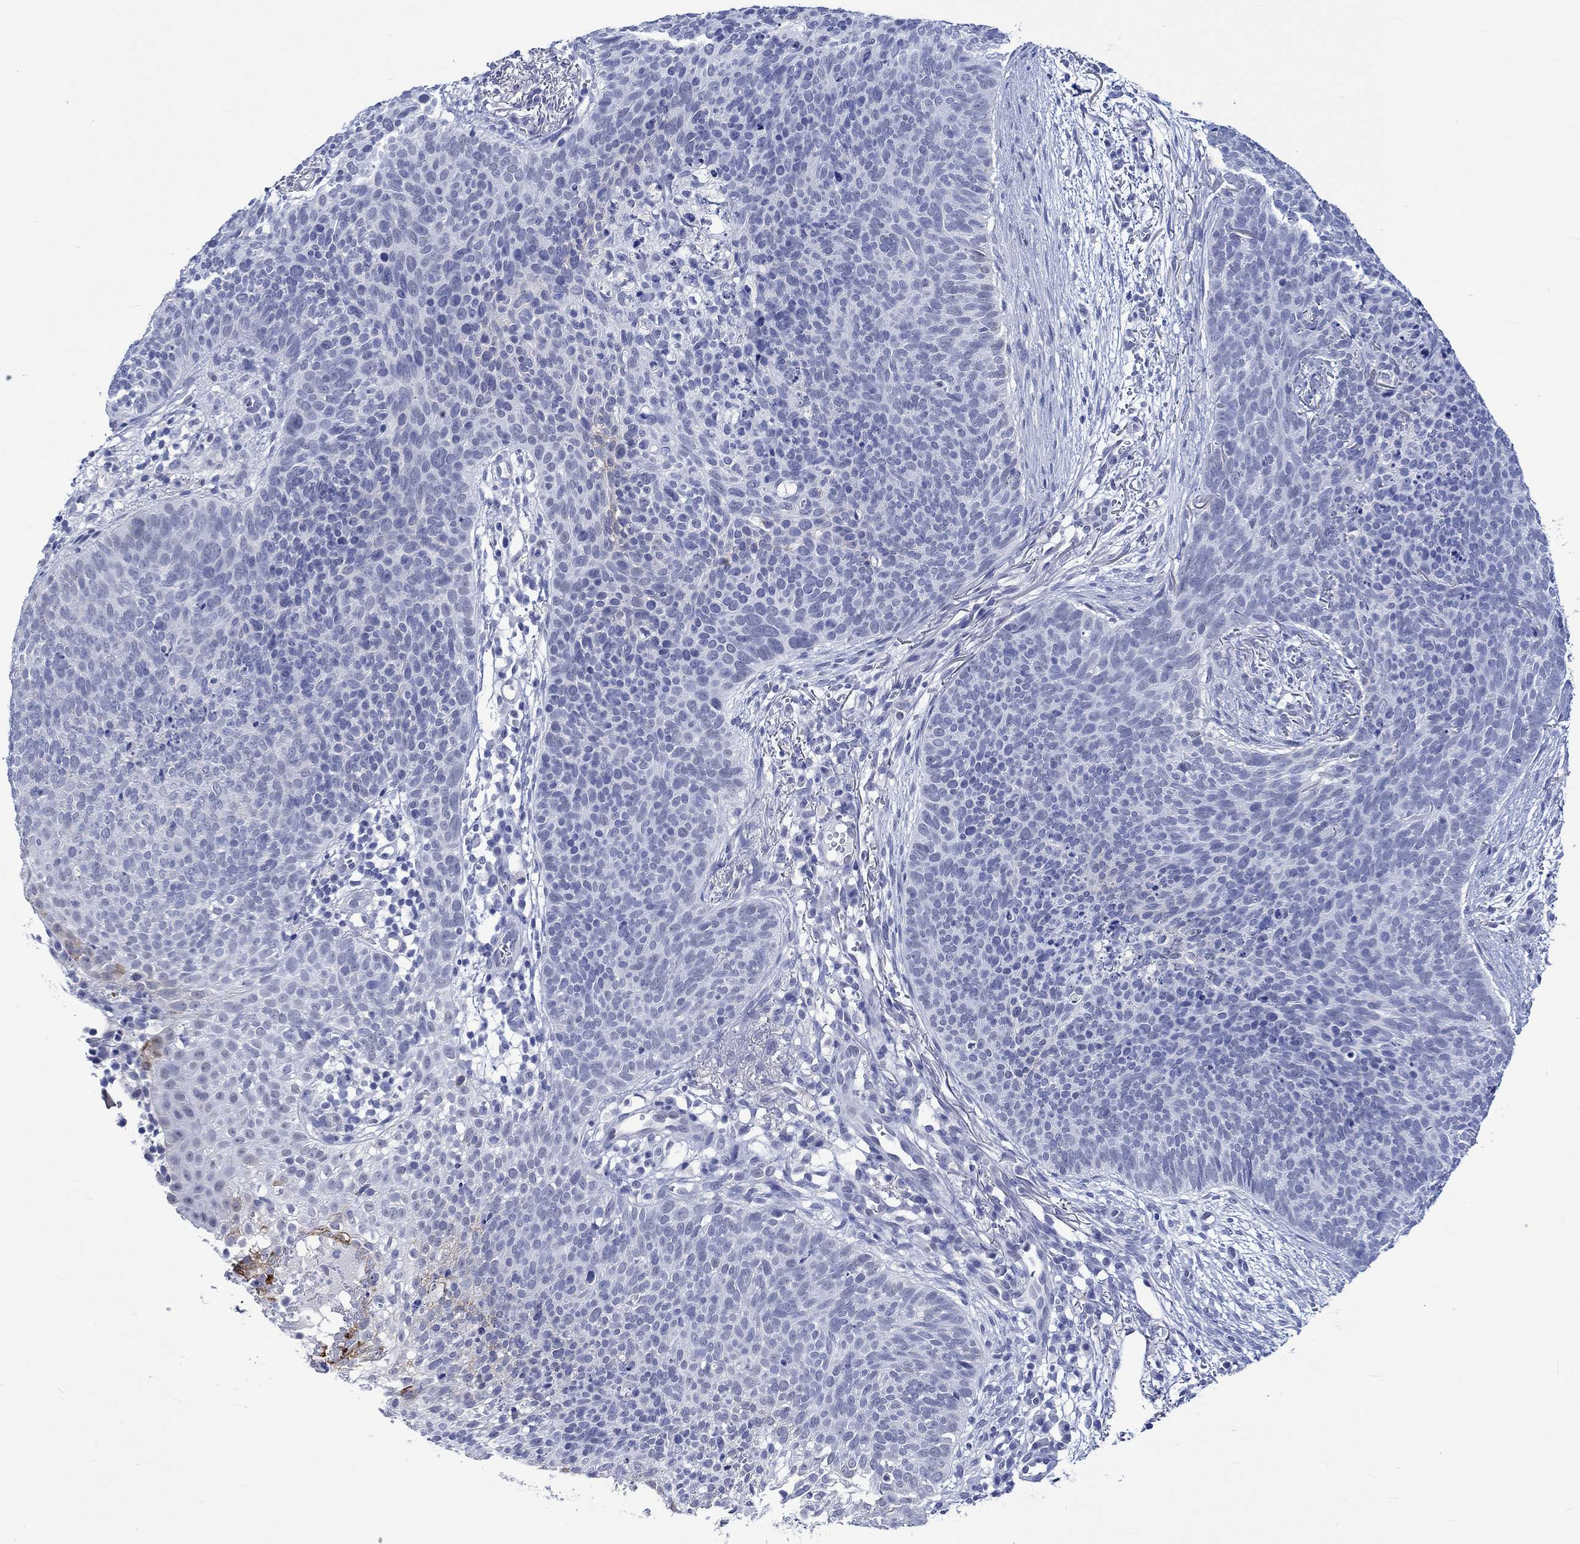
{"staining": {"intensity": "negative", "quantity": "none", "location": "none"}, "tissue": "skin cancer", "cell_type": "Tumor cells", "image_type": "cancer", "snomed": [{"axis": "morphology", "description": "Basal cell carcinoma"}, {"axis": "topography", "description": "Skin"}], "caption": "An immunohistochemistry (IHC) photomicrograph of basal cell carcinoma (skin) is shown. There is no staining in tumor cells of basal cell carcinoma (skin).", "gene": "KLHL33", "patient": {"sex": "male", "age": 64}}